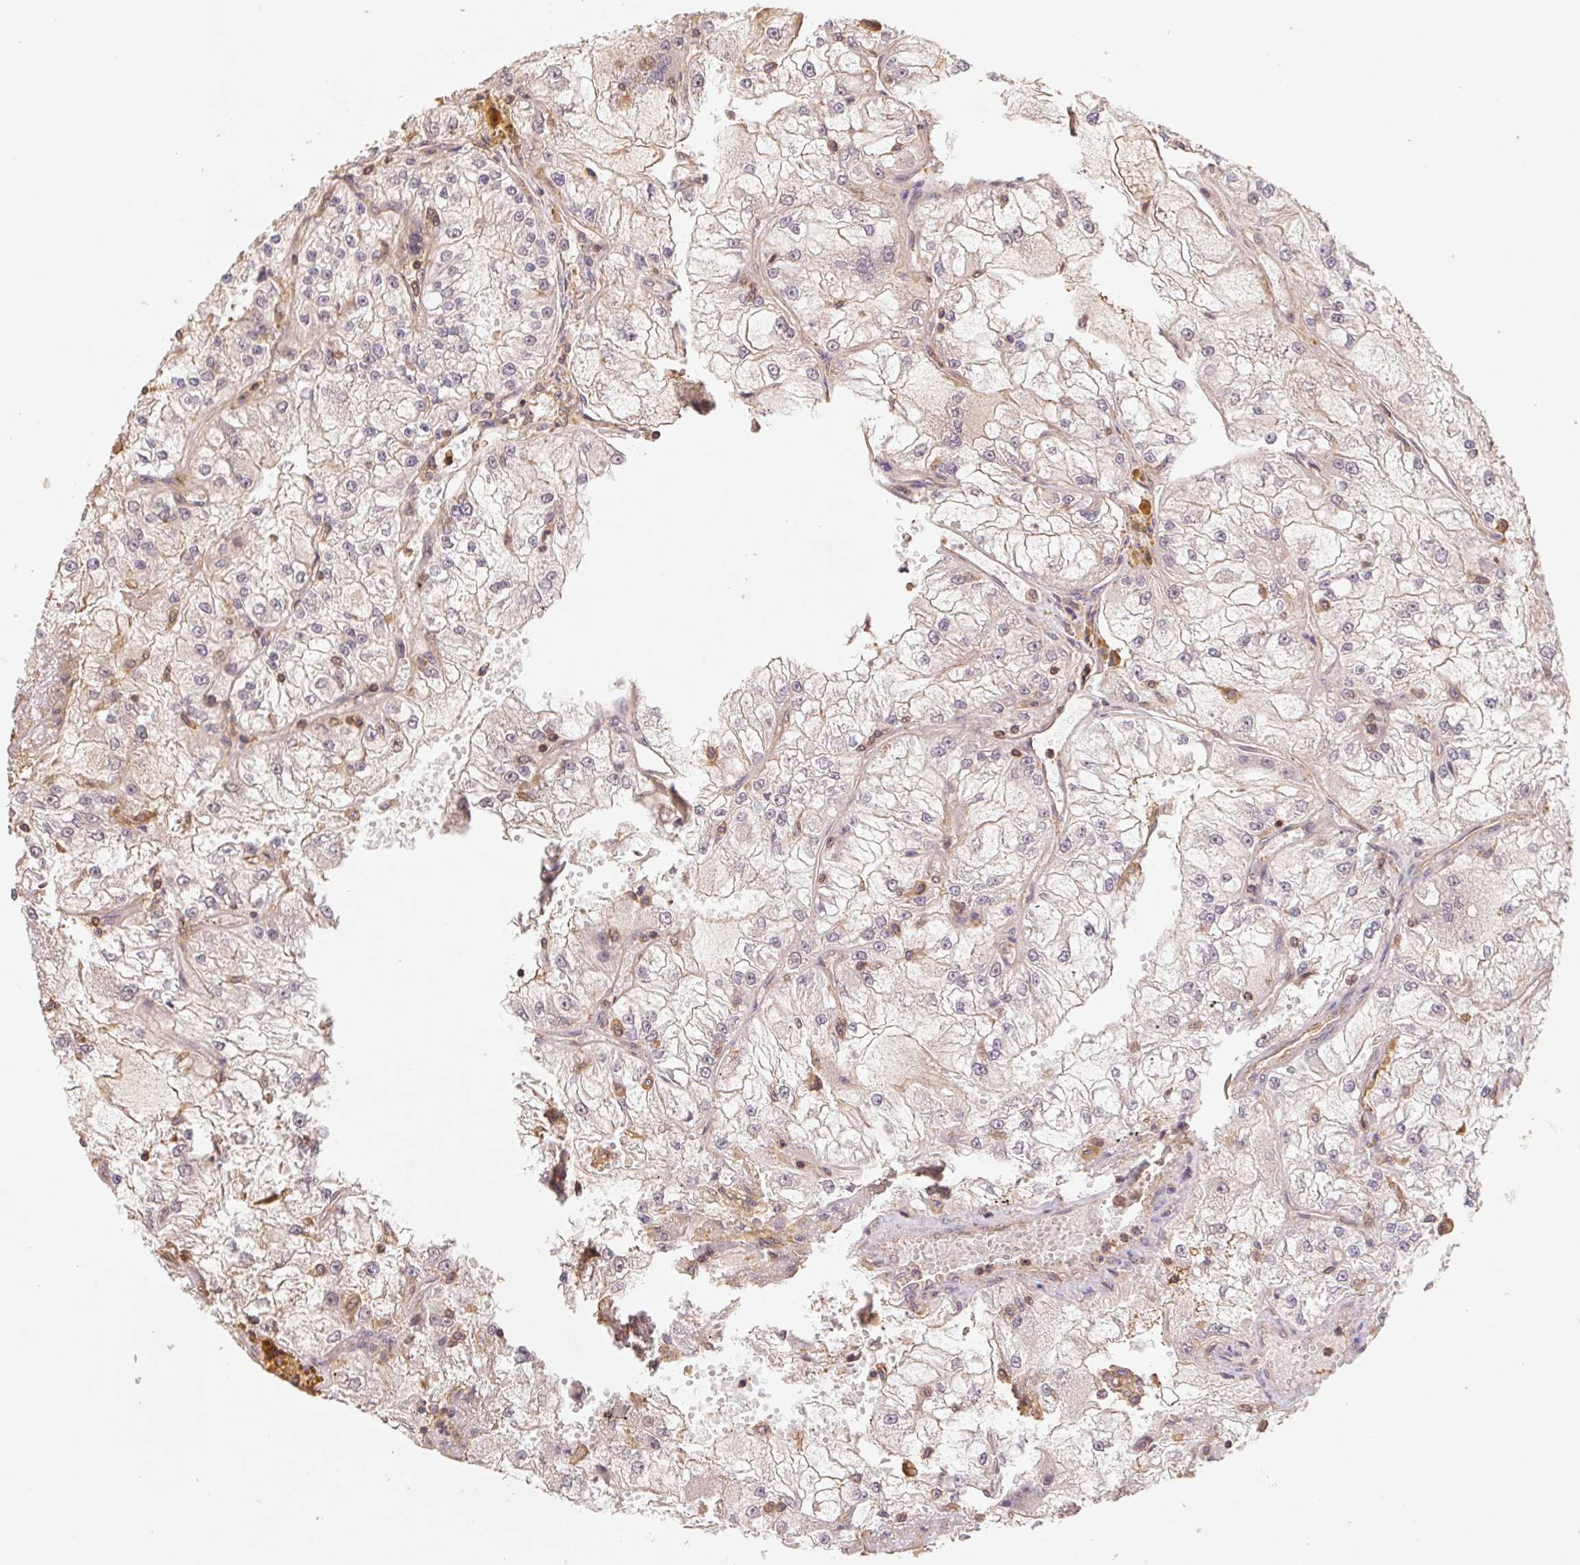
{"staining": {"intensity": "weak", "quantity": "<25%", "location": "cytoplasmic/membranous"}, "tissue": "renal cancer", "cell_type": "Tumor cells", "image_type": "cancer", "snomed": [{"axis": "morphology", "description": "Adenocarcinoma, NOS"}, {"axis": "topography", "description": "Kidney"}], "caption": "Tumor cells are negative for protein expression in human renal cancer (adenocarcinoma).", "gene": "ATG10", "patient": {"sex": "female", "age": 72}}